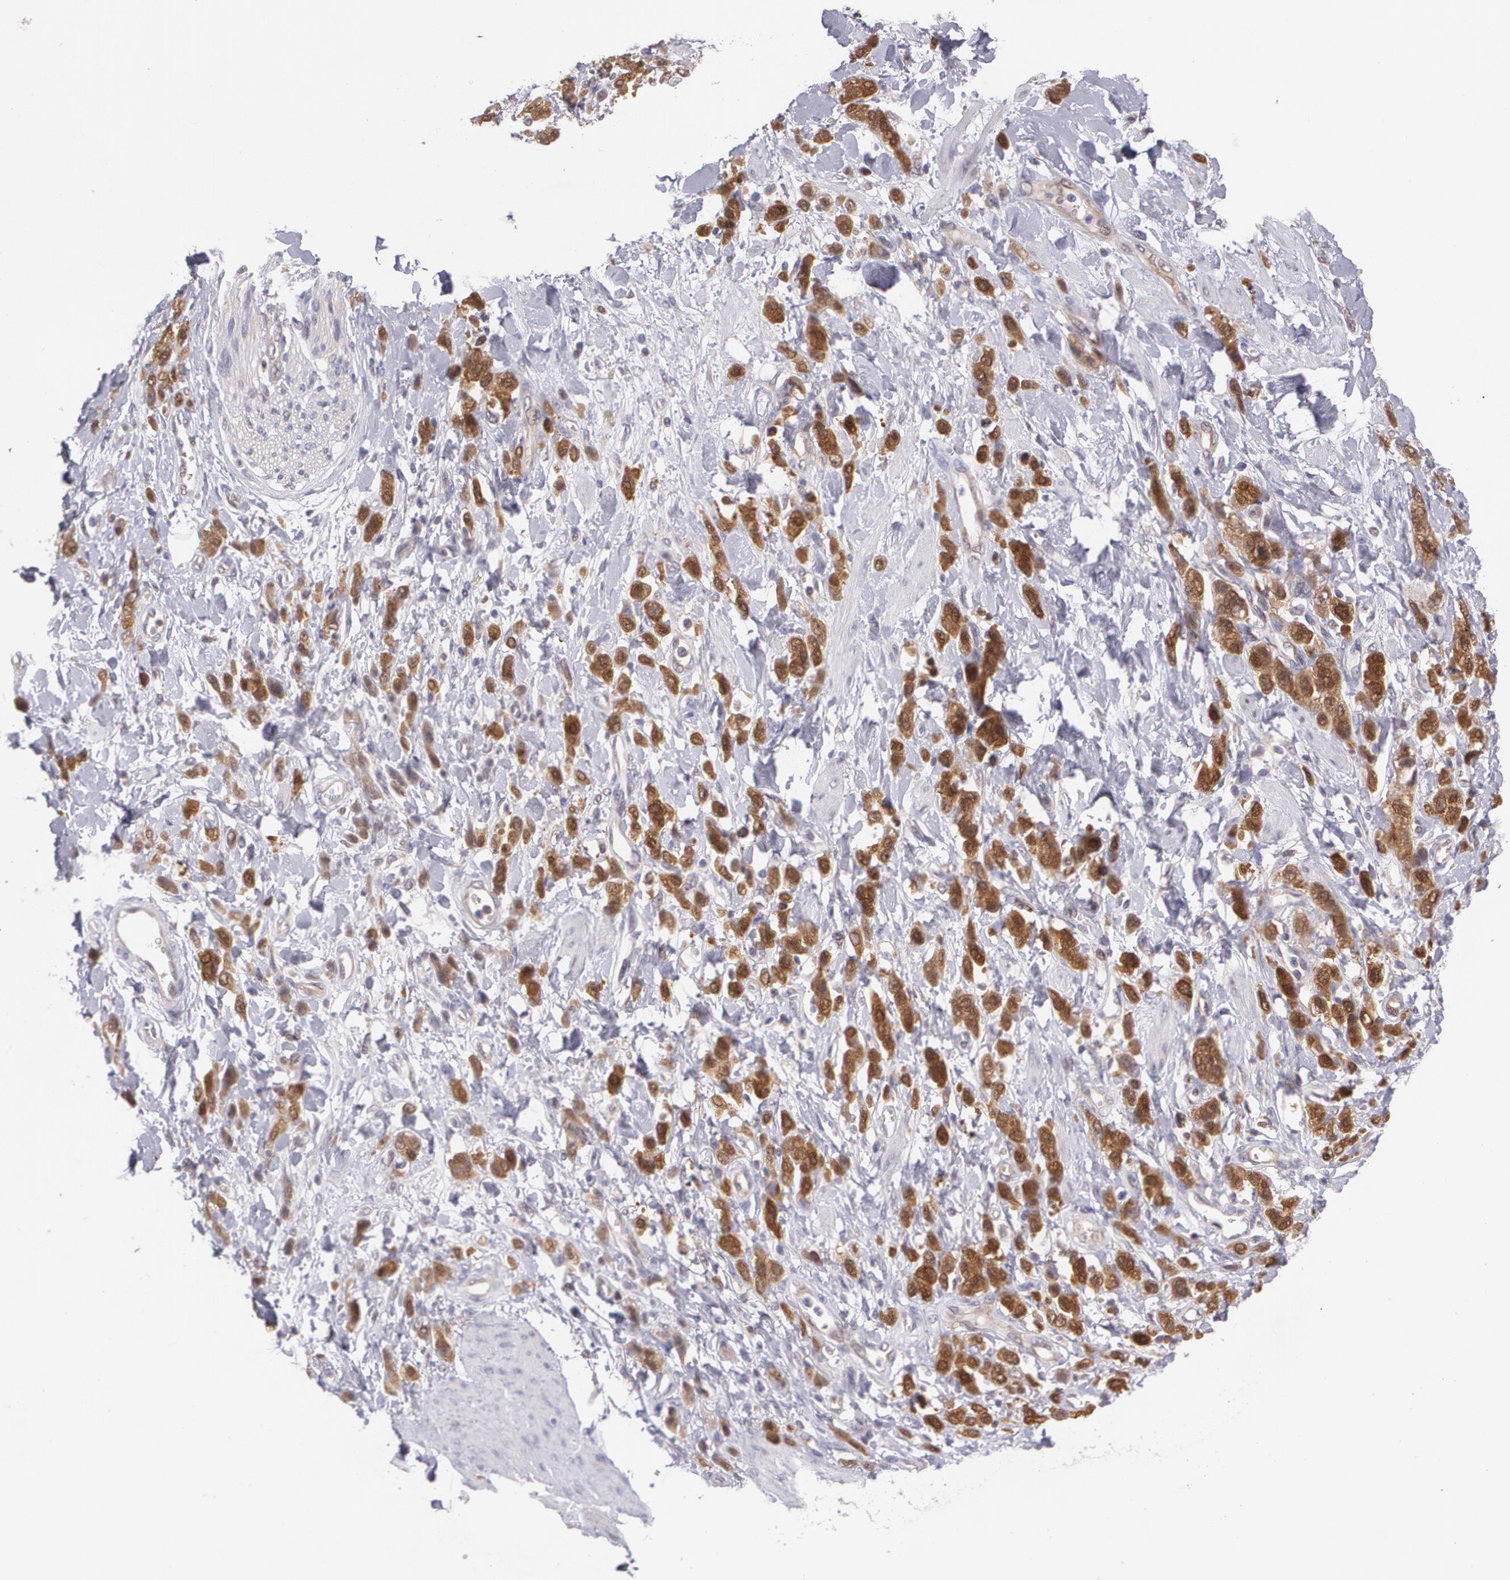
{"staining": {"intensity": "strong", "quantity": ">75%", "location": "cytoplasmic/membranous,nuclear"}, "tissue": "stomach cancer", "cell_type": "Tumor cells", "image_type": "cancer", "snomed": [{"axis": "morphology", "description": "Normal tissue, NOS"}, {"axis": "morphology", "description": "Adenocarcinoma, NOS"}, {"axis": "topography", "description": "Stomach"}], "caption": "Stomach cancer (adenocarcinoma) was stained to show a protein in brown. There is high levels of strong cytoplasmic/membranous and nuclear staining in approximately >75% of tumor cells. The protein is stained brown, and the nuclei are stained in blue (DAB IHC with brightfield microscopy, high magnification).", "gene": "HSPH1", "patient": {"sex": "male", "age": 82}}